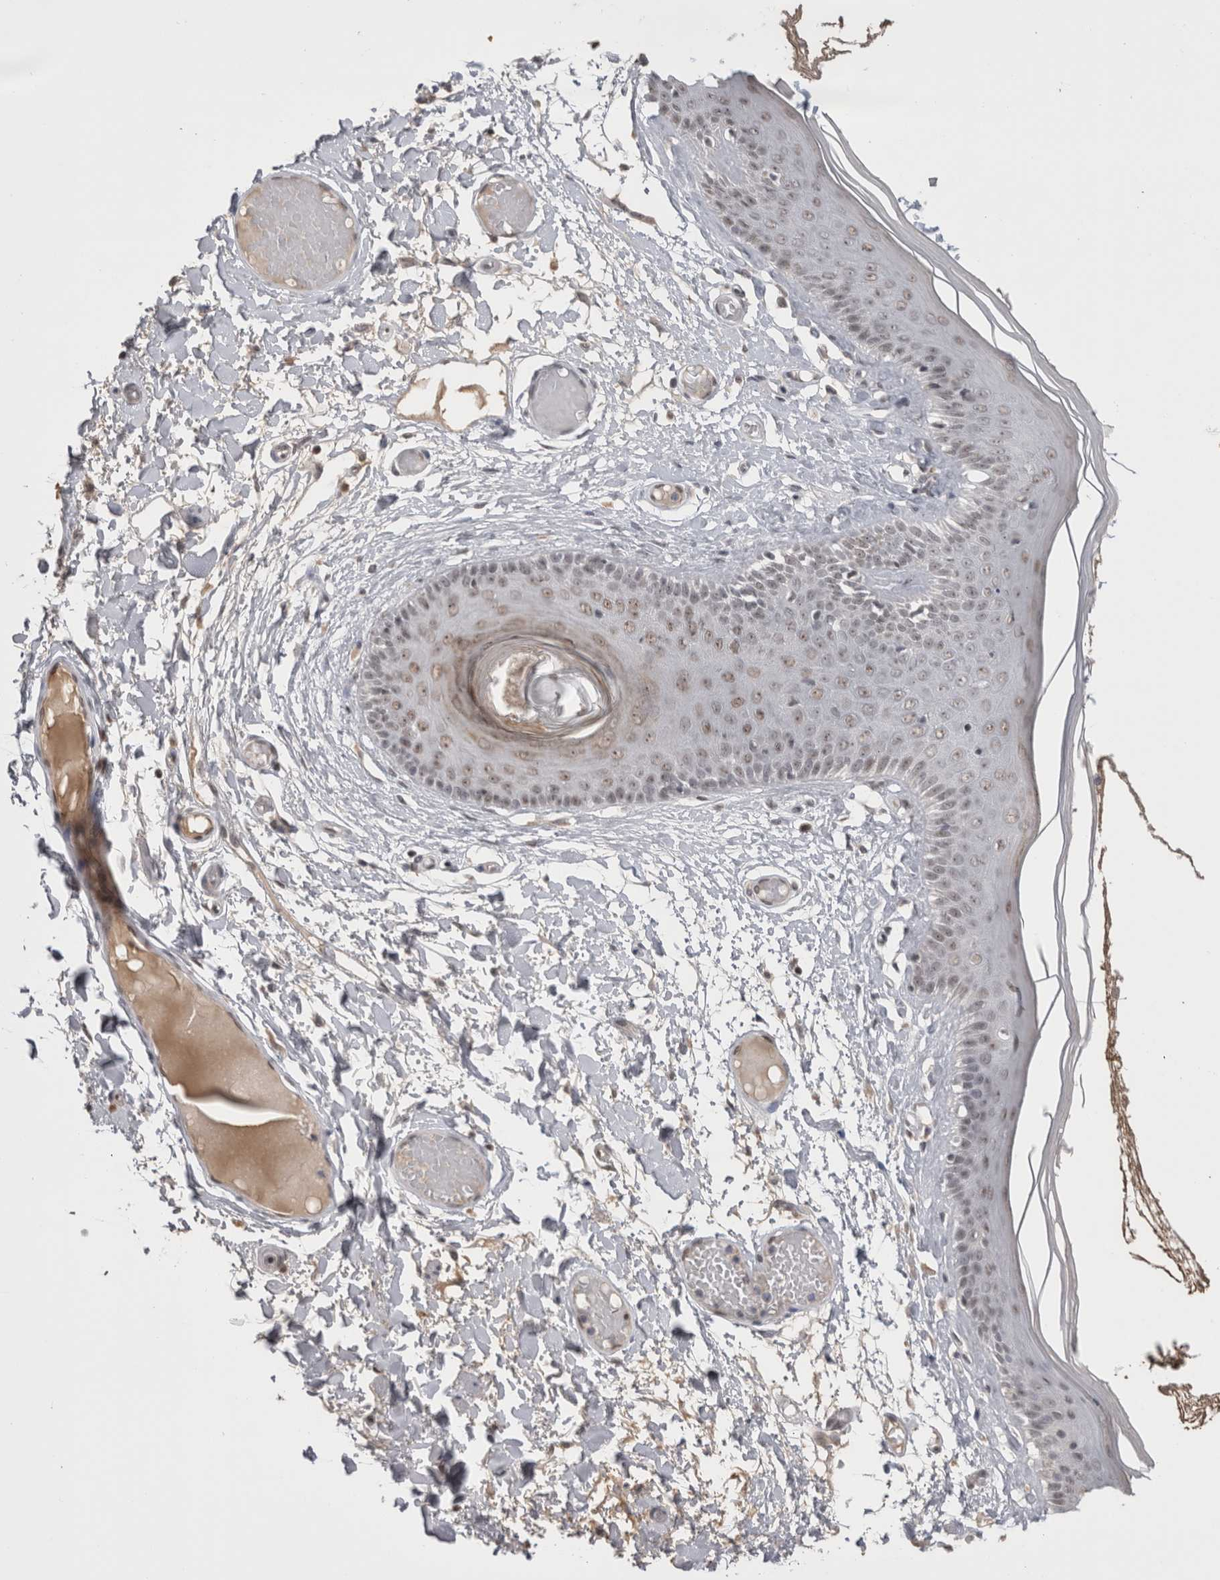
{"staining": {"intensity": "weak", "quantity": "25%-75%", "location": "nuclear"}, "tissue": "skin", "cell_type": "Epidermal cells", "image_type": "normal", "snomed": [{"axis": "morphology", "description": "Normal tissue, NOS"}, {"axis": "topography", "description": "Vulva"}], "caption": "High-magnification brightfield microscopy of benign skin stained with DAB (brown) and counterstained with hematoxylin (blue). epidermal cells exhibit weak nuclear expression is appreciated in about25%-75% of cells. The staining was performed using DAB (3,3'-diaminobenzidine) to visualize the protein expression in brown, while the nuclei were stained in blue with hematoxylin (Magnification: 20x).", "gene": "DAXX", "patient": {"sex": "female", "age": 73}}